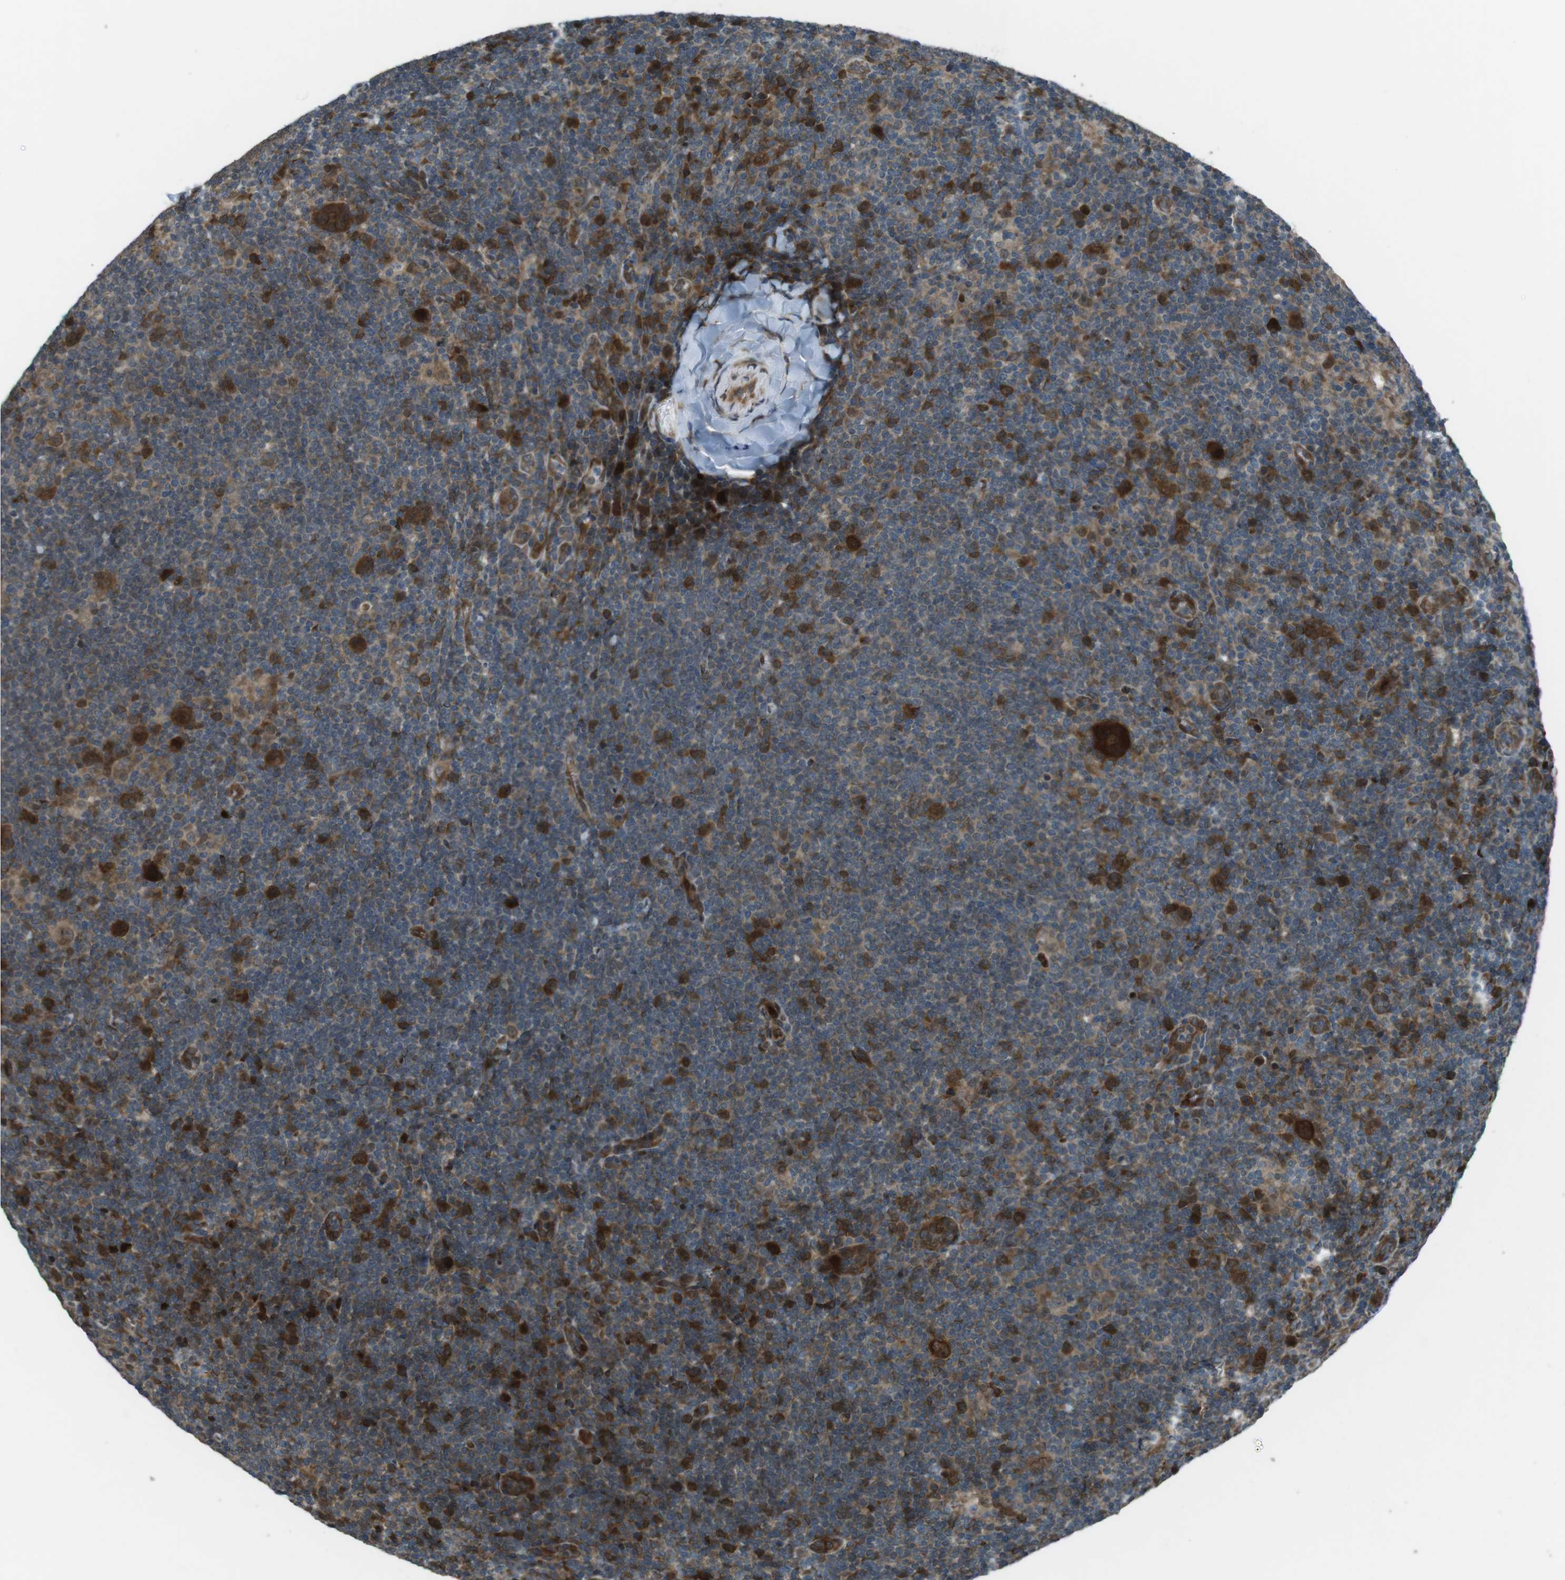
{"staining": {"intensity": "strong", "quantity": ">75%", "location": "cytoplasmic/membranous"}, "tissue": "lymphoma", "cell_type": "Tumor cells", "image_type": "cancer", "snomed": [{"axis": "morphology", "description": "Hodgkin's disease, NOS"}, {"axis": "topography", "description": "Lymph node"}], "caption": "Protein staining of Hodgkin's disease tissue shows strong cytoplasmic/membranous staining in about >75% of tumor cells.", "gene": "ZNF330", "patient": {"sex": "female", "age": 57}}